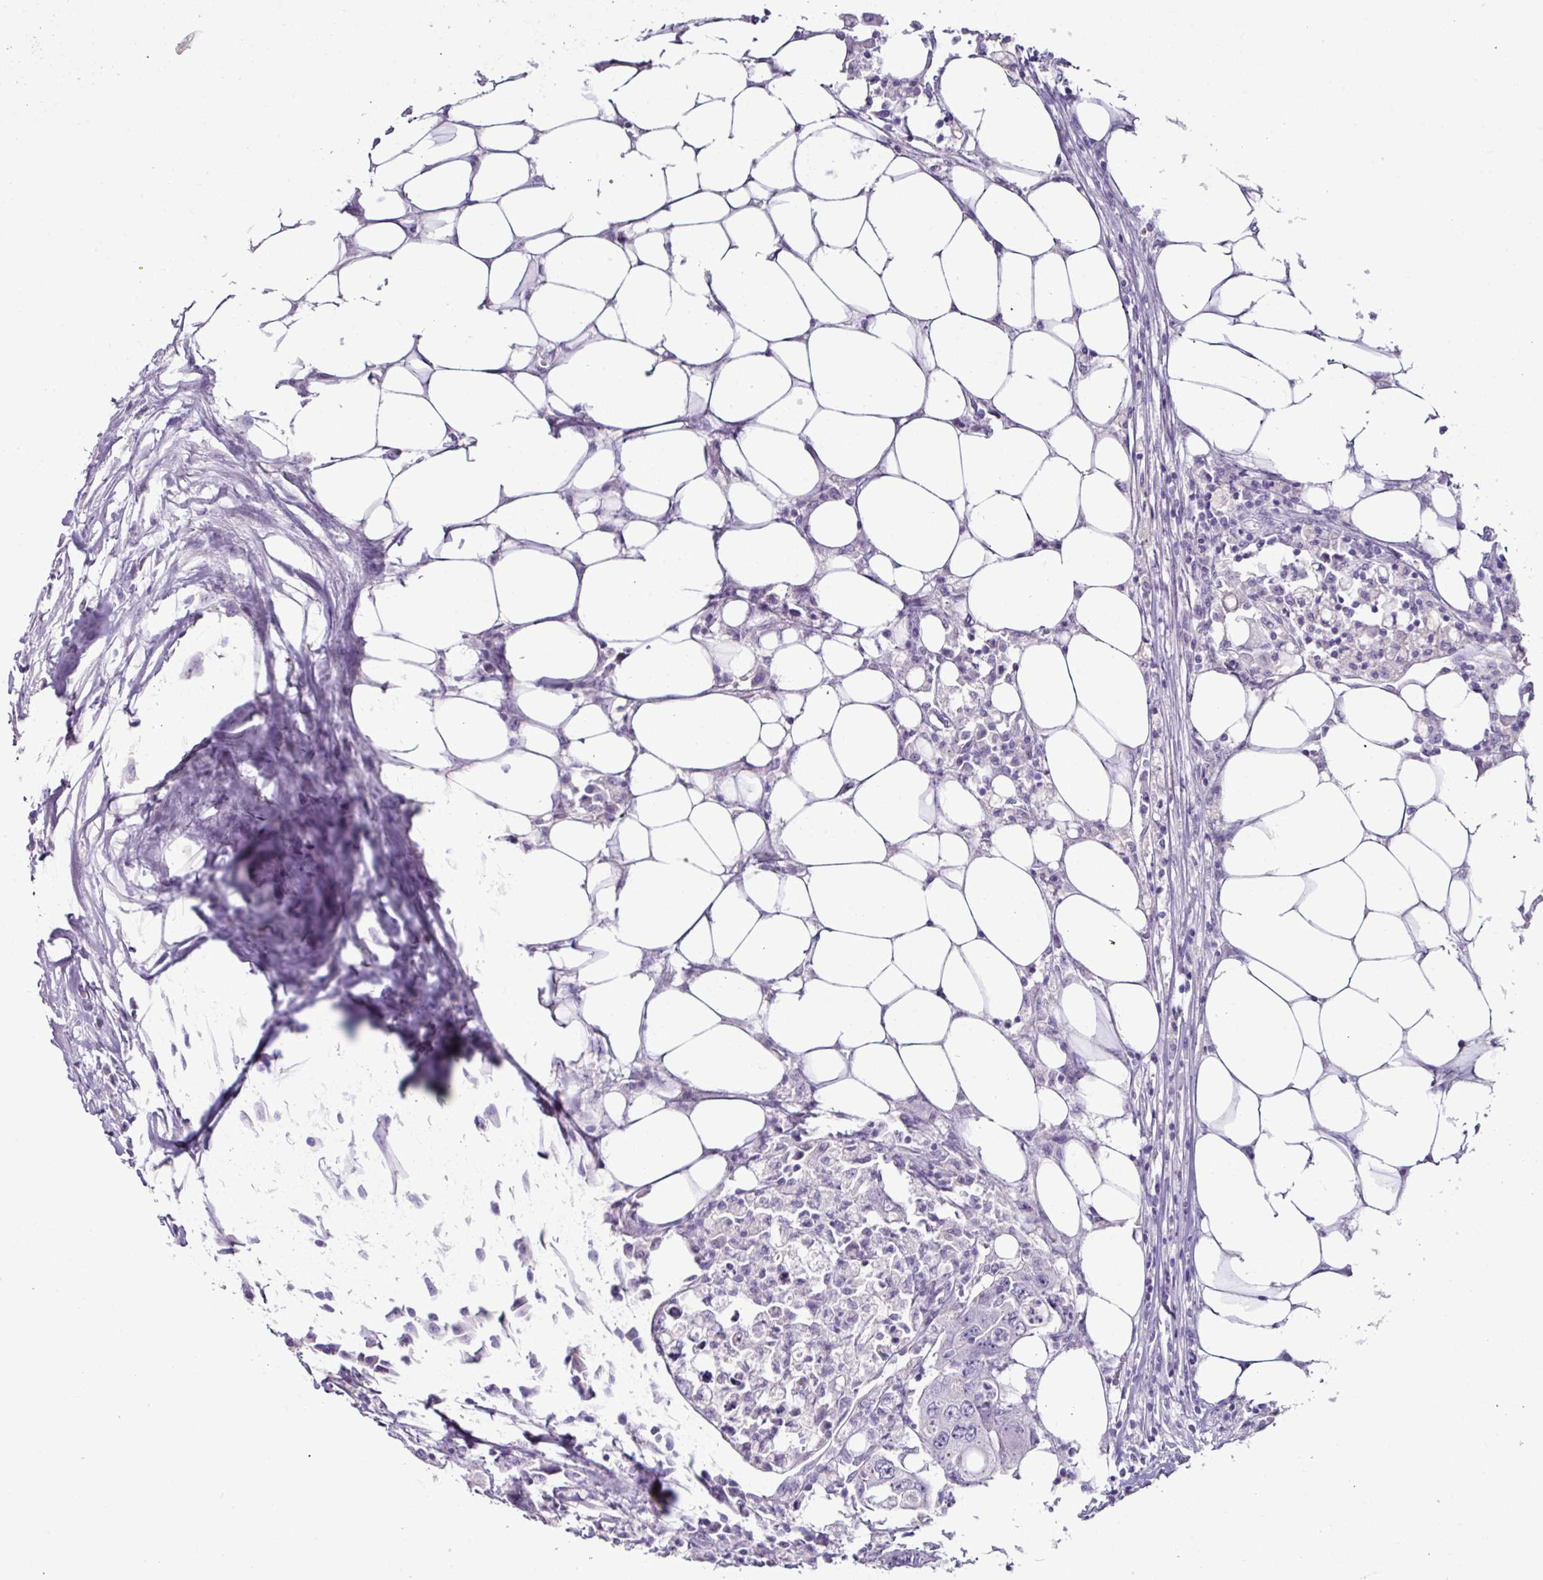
{"staining": {"intensity": "negative", "quantity": "none", "location": "none"}, "tissue": "colorectal cancer", "cell_type": "Tumor cells", "image_type": "cancer", "snomed": [{"axis": "morphology", "description": "Adenocarcinoma, NOS"}, {"axis": "topography", "description": "Colon"}], "caption": "This histopathology image is of colorectal cancer (adenocarcinoma) stained with immunohistochemistry to label a protein in brown with the nuclei are counter-stained blue. There is no staining in tumor cells.", "gene": "GLP2R", "patient": {"sex": "male", "age": 71}}